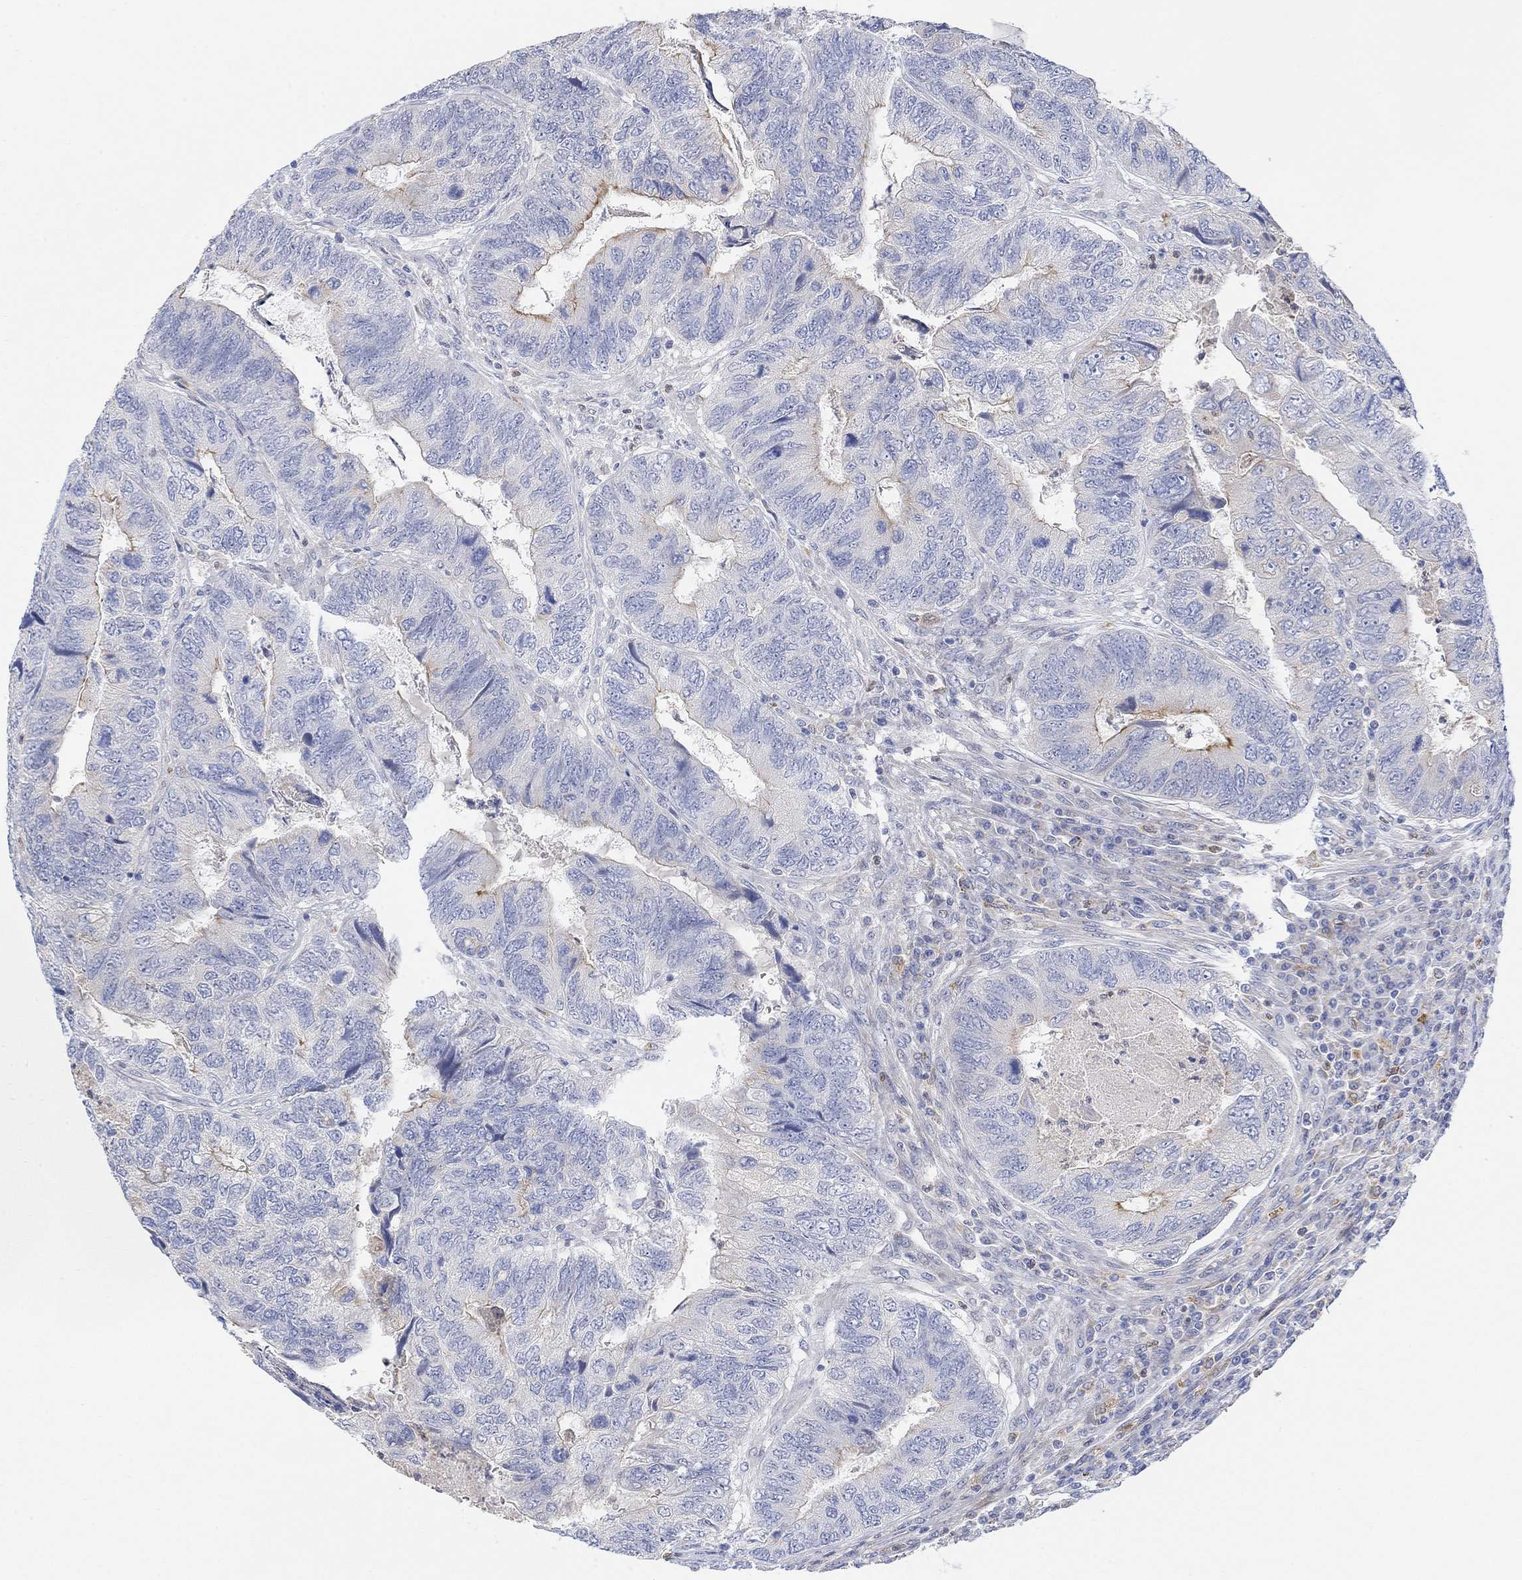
{"staining": {"intensity": "strong", "quantity": "<25%", "location": "cytoplasmic/membranous"}, "tissue": "colorectal cancer", "cell_type": "Tumor cells", "image_type": "cancer", "snomed": [{"axis": "morphology", "description": "Adenocarcinoma, NOS"}, {"axis": "topography", "description": "Colon"}], "caption": "DAB immunohistochemical staining of colorectal cancer shows strong cytoplasmic/membranous protein staining in about <25% of tumor cells.", "gene": "ACSL1", "patient": {"sex": "female", "age": 67}}